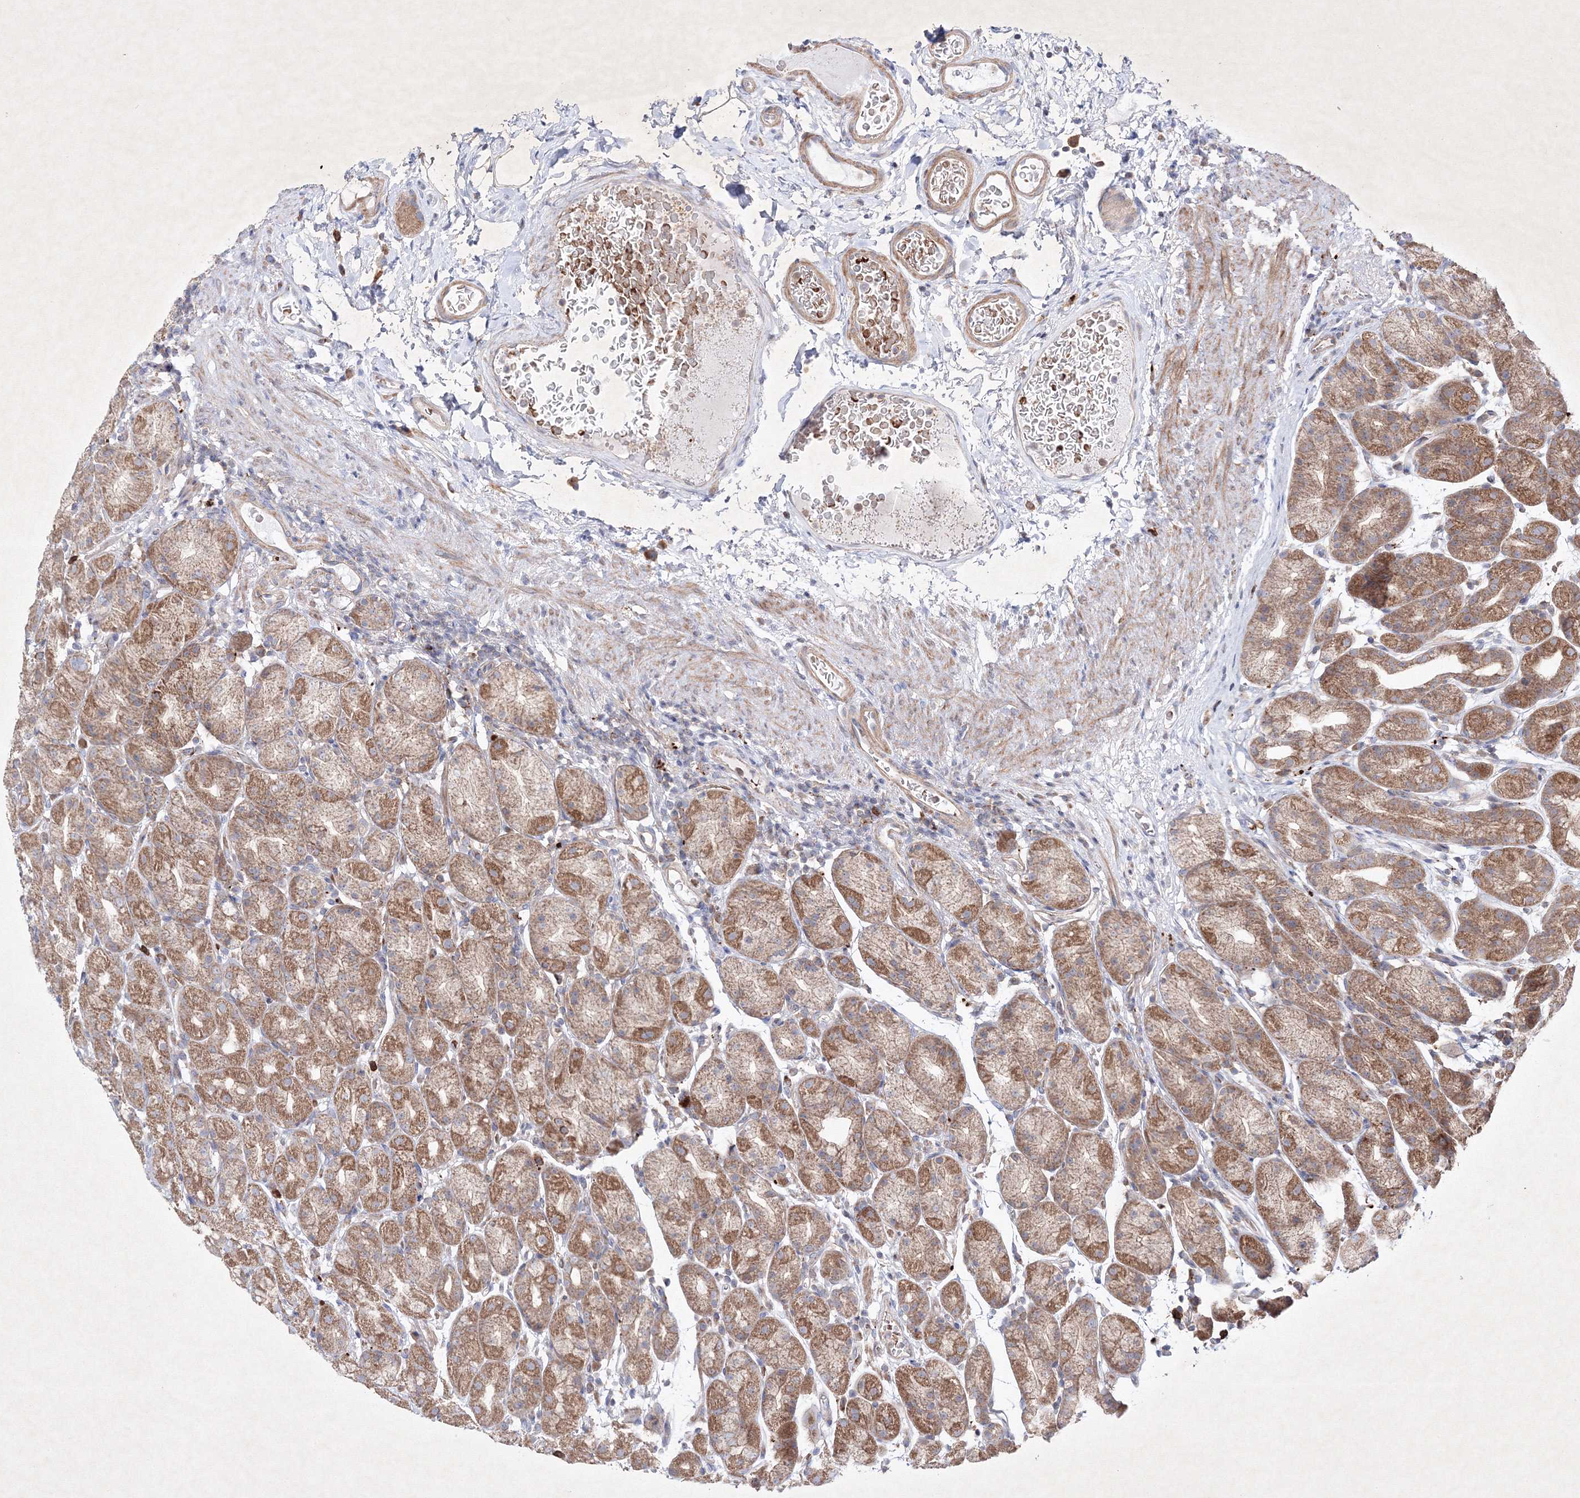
{"staining": {"intensity": "moderate", "quantity": ">75%", "location": "cytoplasmic/membranous"}, "tissue": "stomach", "cell_type": "Glandular cells", "image_type": "normal", "snomed": [{"axis": "morphology", "description": "Normal tissue, NOS"}, {"axis": "topography", "description": "Stomach, upper"}], "caption": "An immunohistochemistry (IHC) histopathology image of normal tissue is shown. Protein staining in brown shows moderate cytoplasmic/membranous positivity in stomach within glandular cells. (IHC, brightfield microscopy, high magnification).", "gene": "OPA1", "patient": {"sex": "male", "age": 68}}